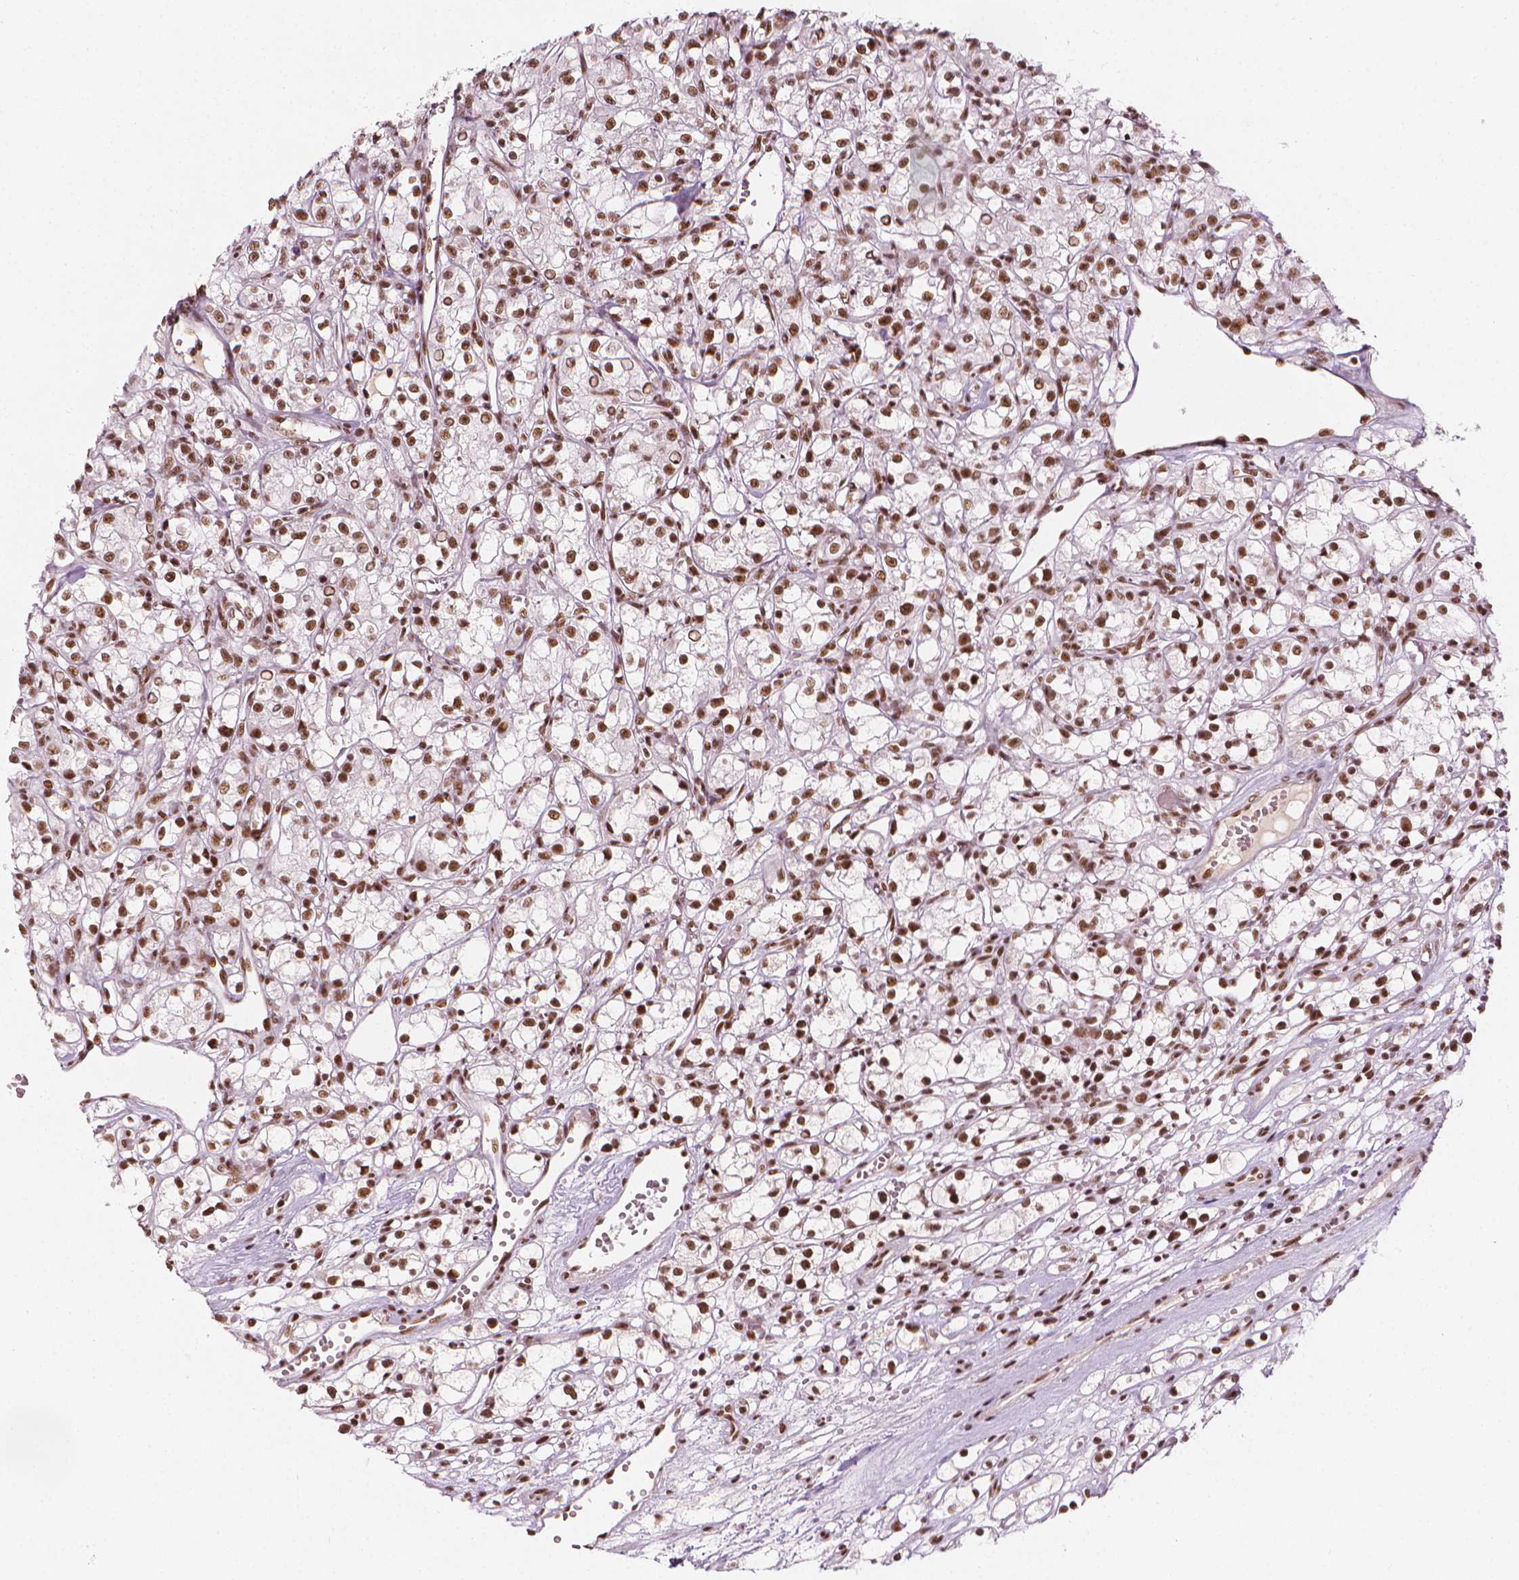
{"staining": {"intensity": "strong", "quantity": ">75%", "location": "nuclear"}, "tissue": "renal cancer", "cell_type": "Tumor cells", "image_type": "cancer", "snomed": [{"axis": "morphology", "description": "Adenocarcinoma, NOS"}, {"axis": "topography", "description": "Kidney"}], "caption": "Human renal adenocarcinoma stained with a brown dye displays strong nuclear positive staining in about >75% of tumor cells.", "gene": "ELF2", "patient": {"sex": "female", "age": 59}}